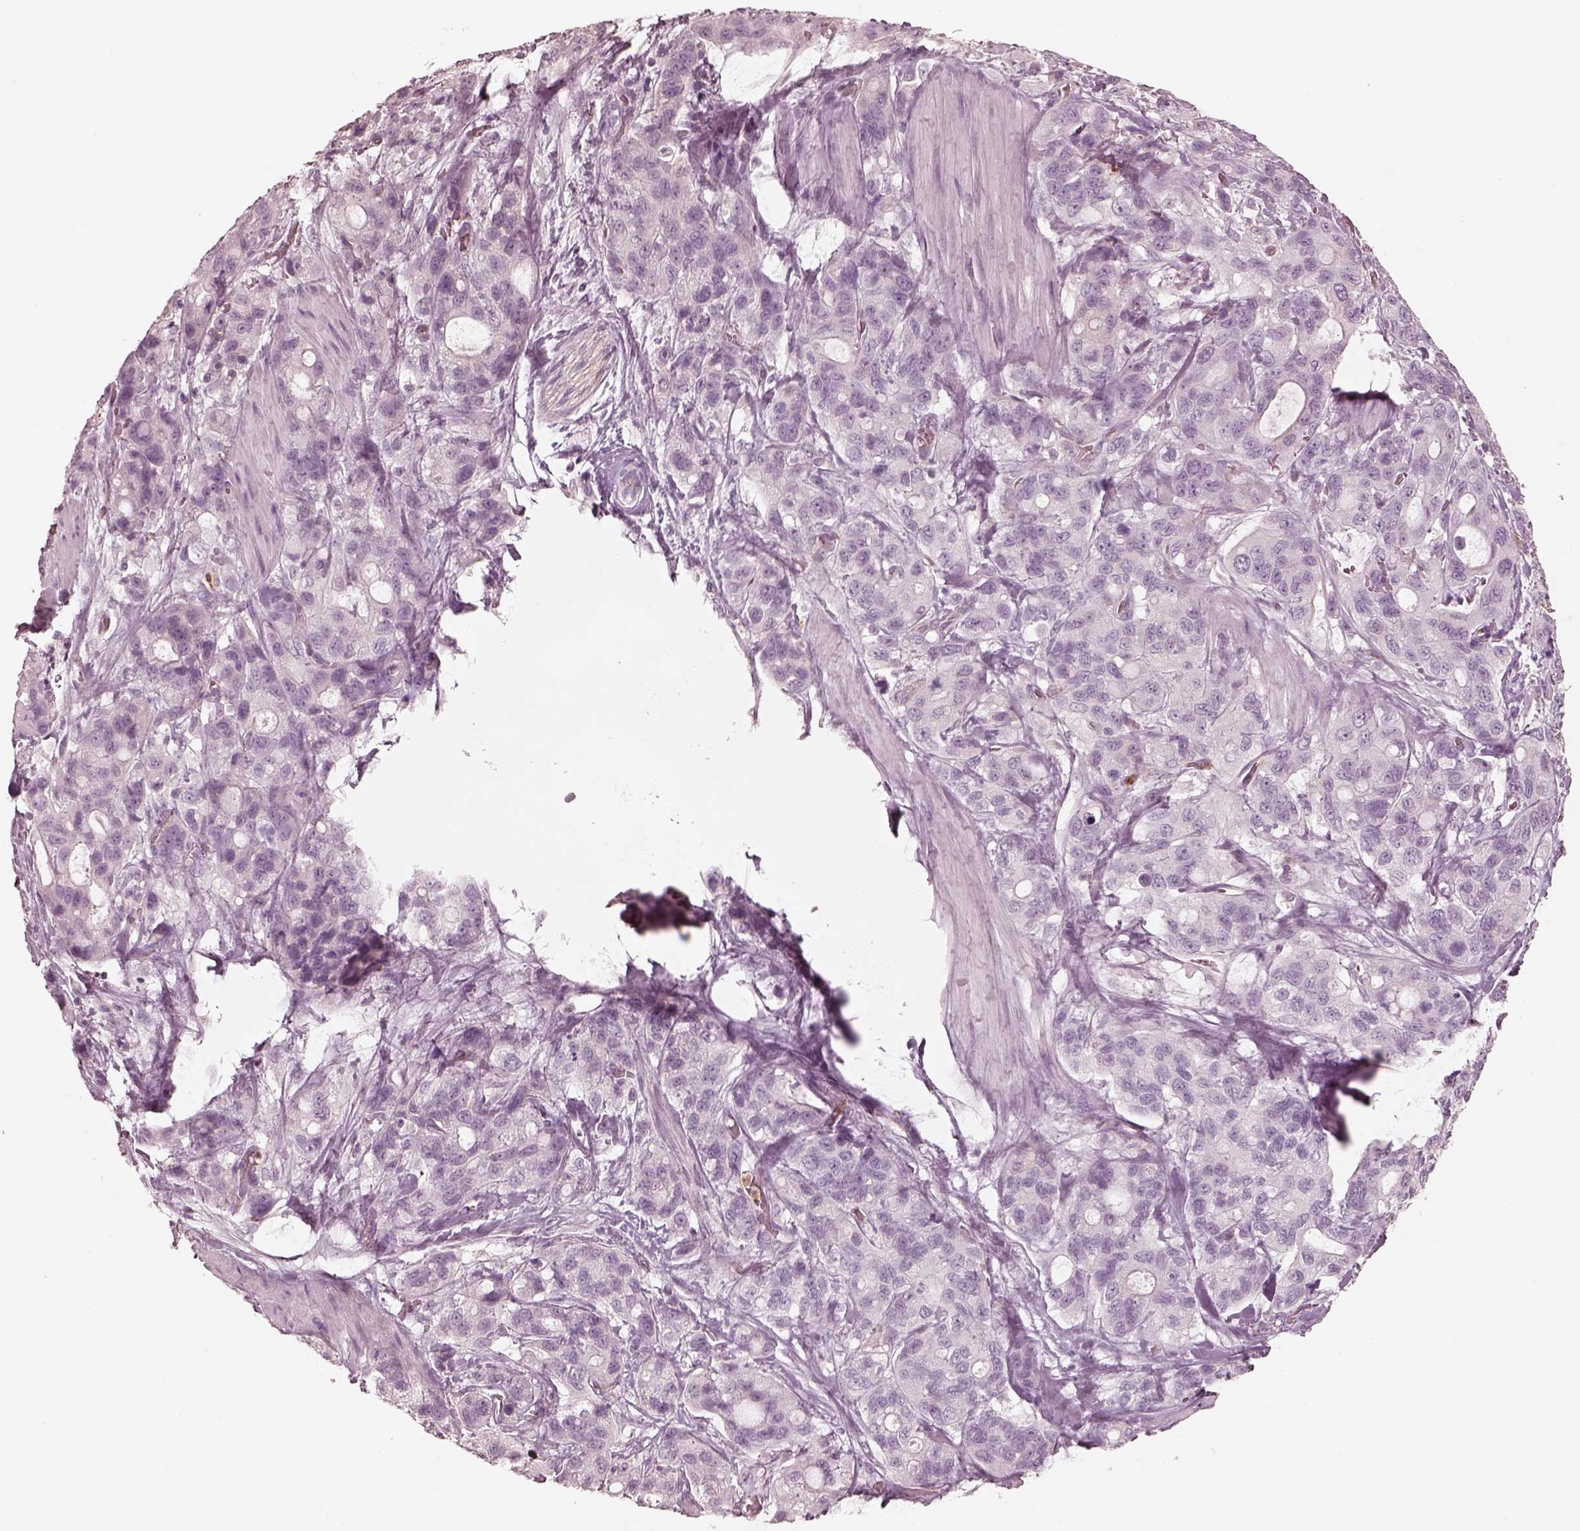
{"staining": {"intensity": "negative", "quantity": "none", "location": "none"}, "tissue": "stomach cancer", "cell_type": "Tumor cells", "image_type": "cancer", "snomed": [{"axis": "morphology", "description": "Adenocarcinoma, NOS"}, {"axis": "topography", "description": "Stomach"}], "caption": "Immunohistochemical staining of stomach adenocarcinoma demonstrates no significant positivity in tumor cells.", "gene": "GPRIN1", "patient": {"sex": "male", "age": 63}}